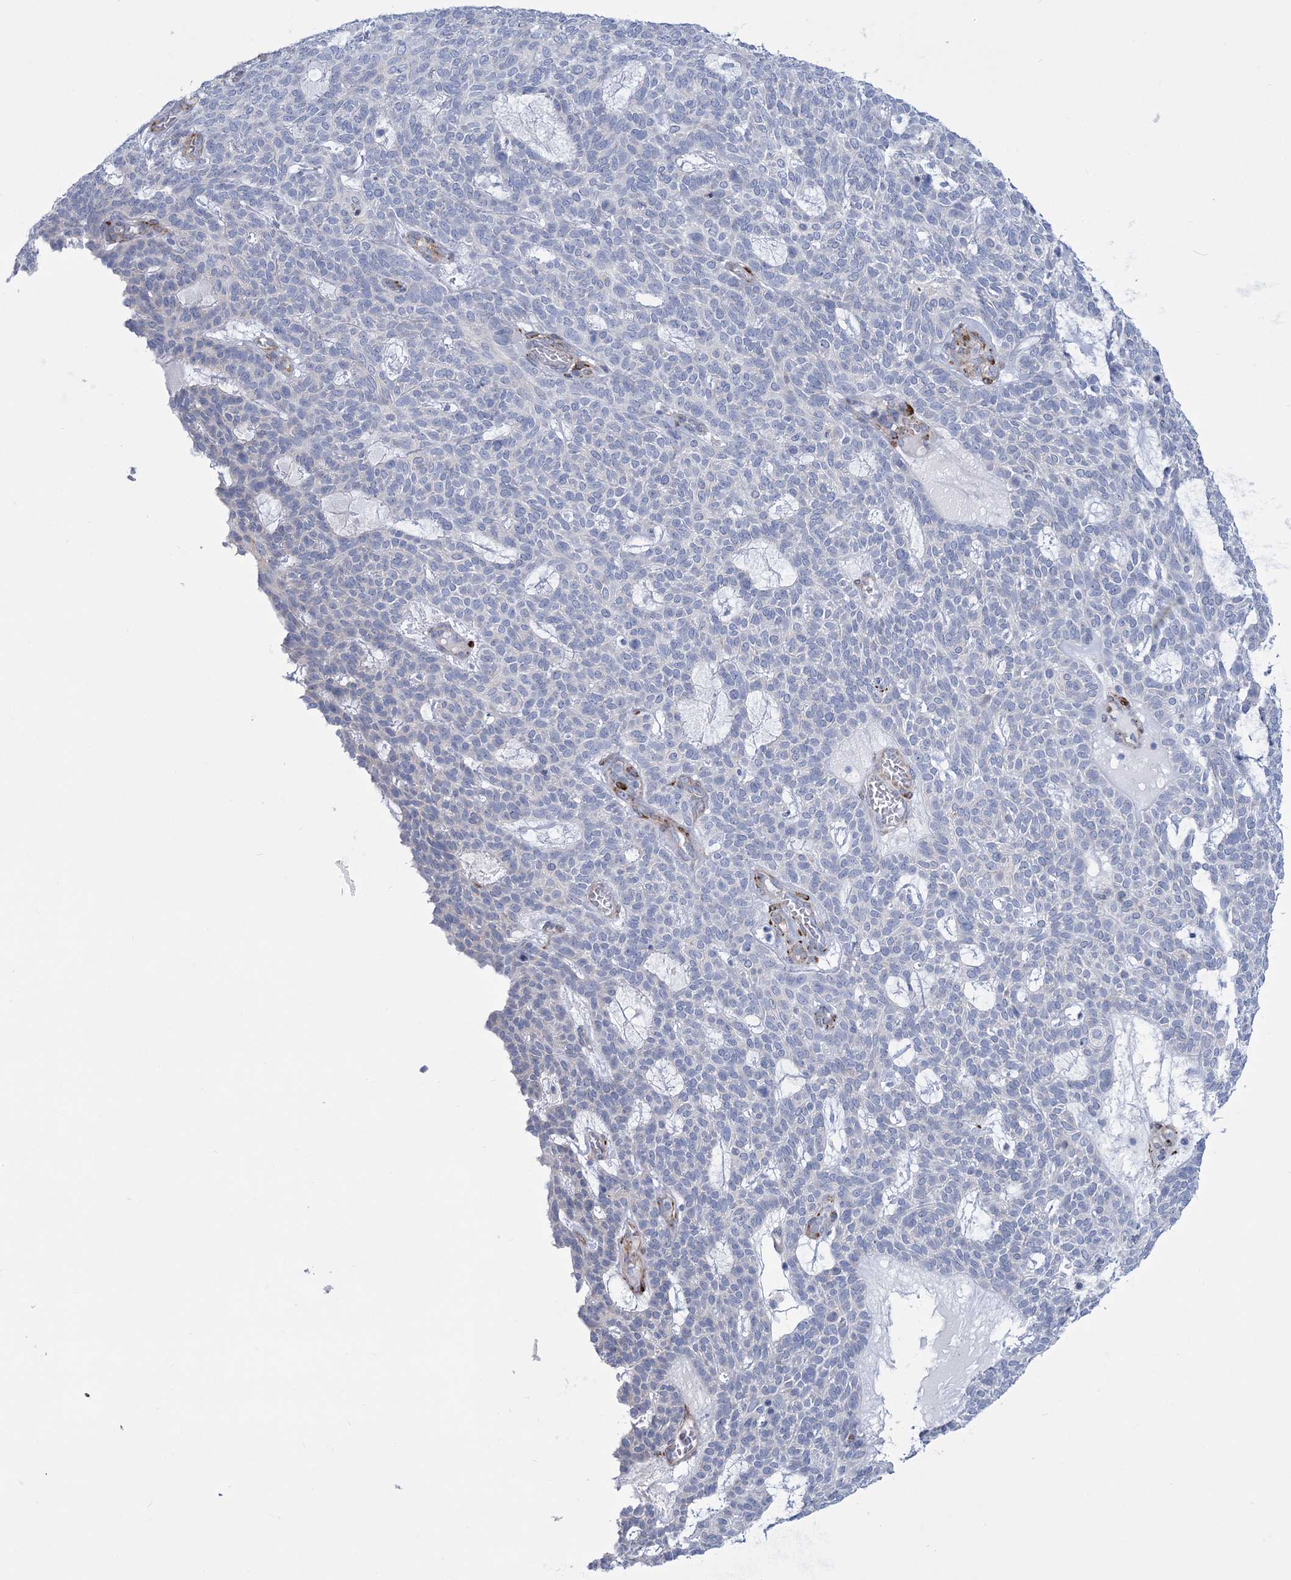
{"staining": {"intensity": "negative", "quantity": "none", "location": "none"}, "tissue": "skin cancer", "cell_type": "Tumor cells", "image_type": "cancer", "snomed": [{"axis": "morphology", "description": "Squamous cell carcinoma, NOS"}, {"axis": "topography", "description": "Skin"}], "caption": "The photomicrograph displays no staining of tumor cells in skin cancer. Nuclei are stained in blue.", "gene": "RAB11FIP5", "patient": {"sex": "female", "age": 90}}